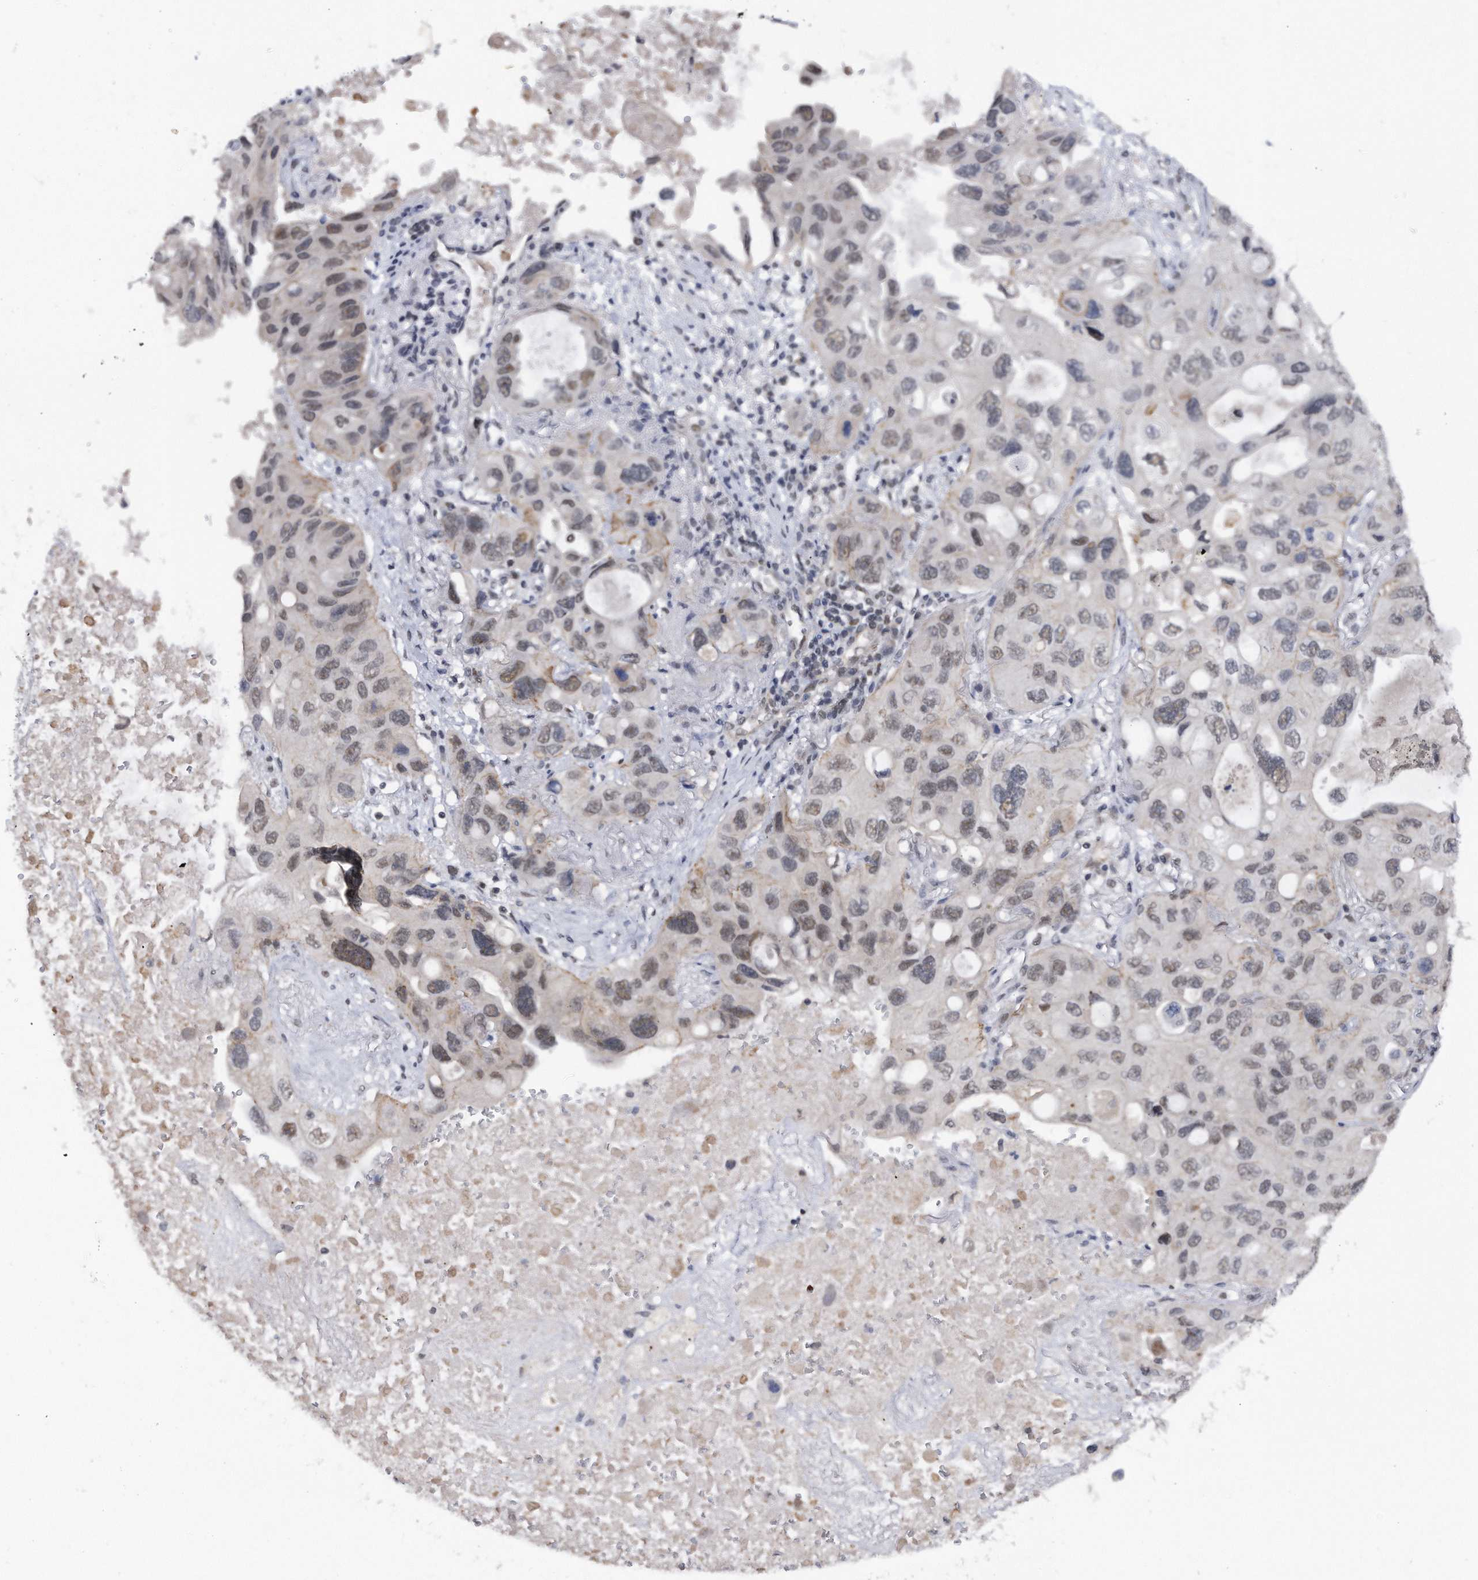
{"staining": {"intensity": "weak", "quantity": "25%-75%", "location": "nuclear"}, "tissue": "lung cancer", "cell_type": "Tumor cells", "image_type": "cancer", "snomed": [{"axis": "morphology", "description": "Squamous cell carcinoma, NOS"}, {"axis": "topography", "description": "Lung"}], "caption": "Weak nuclear protein staining is identified in approximately 25%-75% of tumor cells in lung squamous cell carcinoma.", "gene": "VIRMA", "patient": {"sex": "female", "age": 73}}